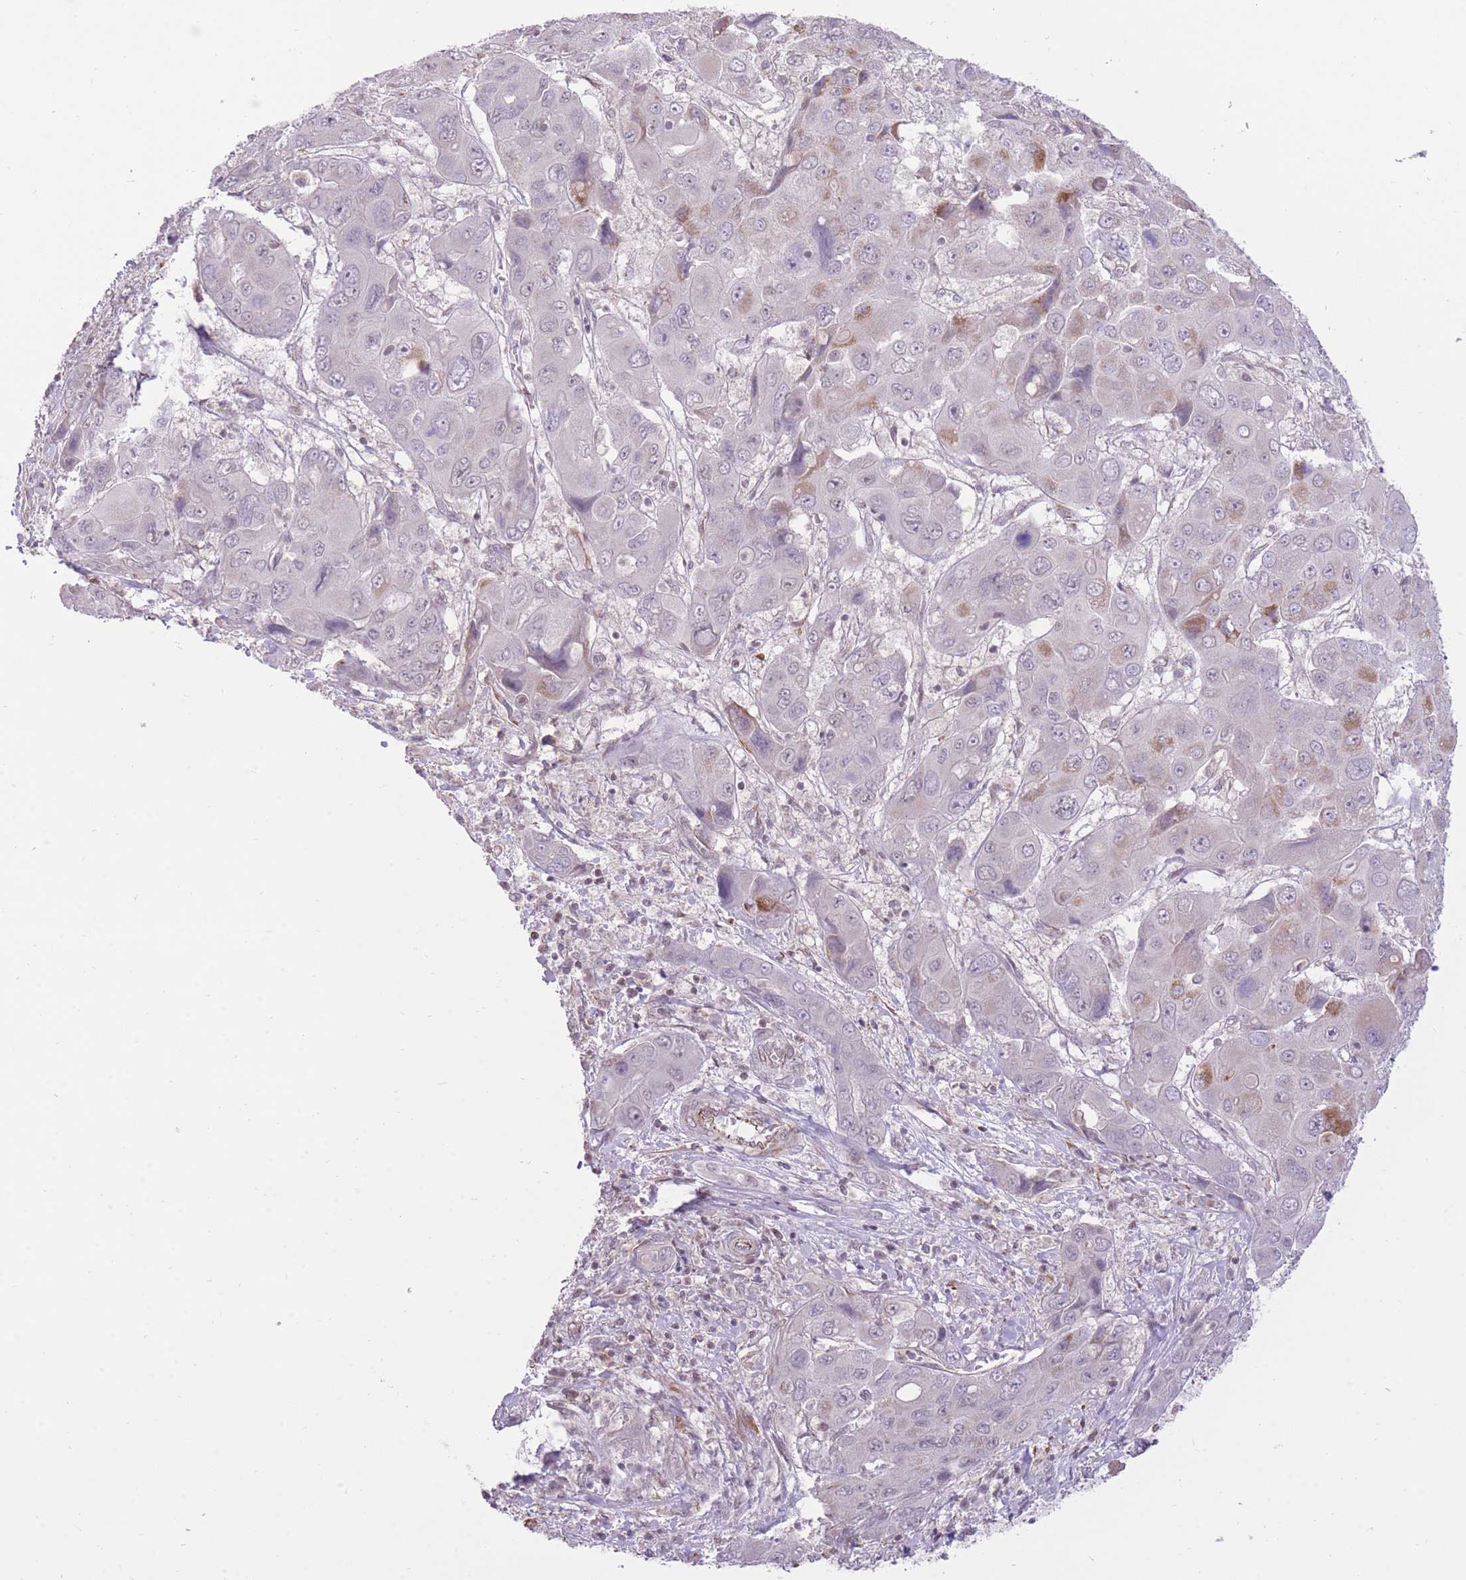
{"staining": {"intensity": "moderate", "quantity": "<25%", "location": "cytoplasmic/membranous"}, "tissue": "liver cancer", "cell_type": "Tumor cells", "image_type": "cancer", "snomed": [{"axis": "morphology", "description": "Cholangiocarcinoma"}, {"axis": "topography", "description": "Liver"}], "caption": "Liver cancer stained with a brown dye displays moderate cytoplasmic/membranous positive positivity in about <25% of tumor cells.", "gene": "ELL", "patient": {"sex": "male", "age": 67}}